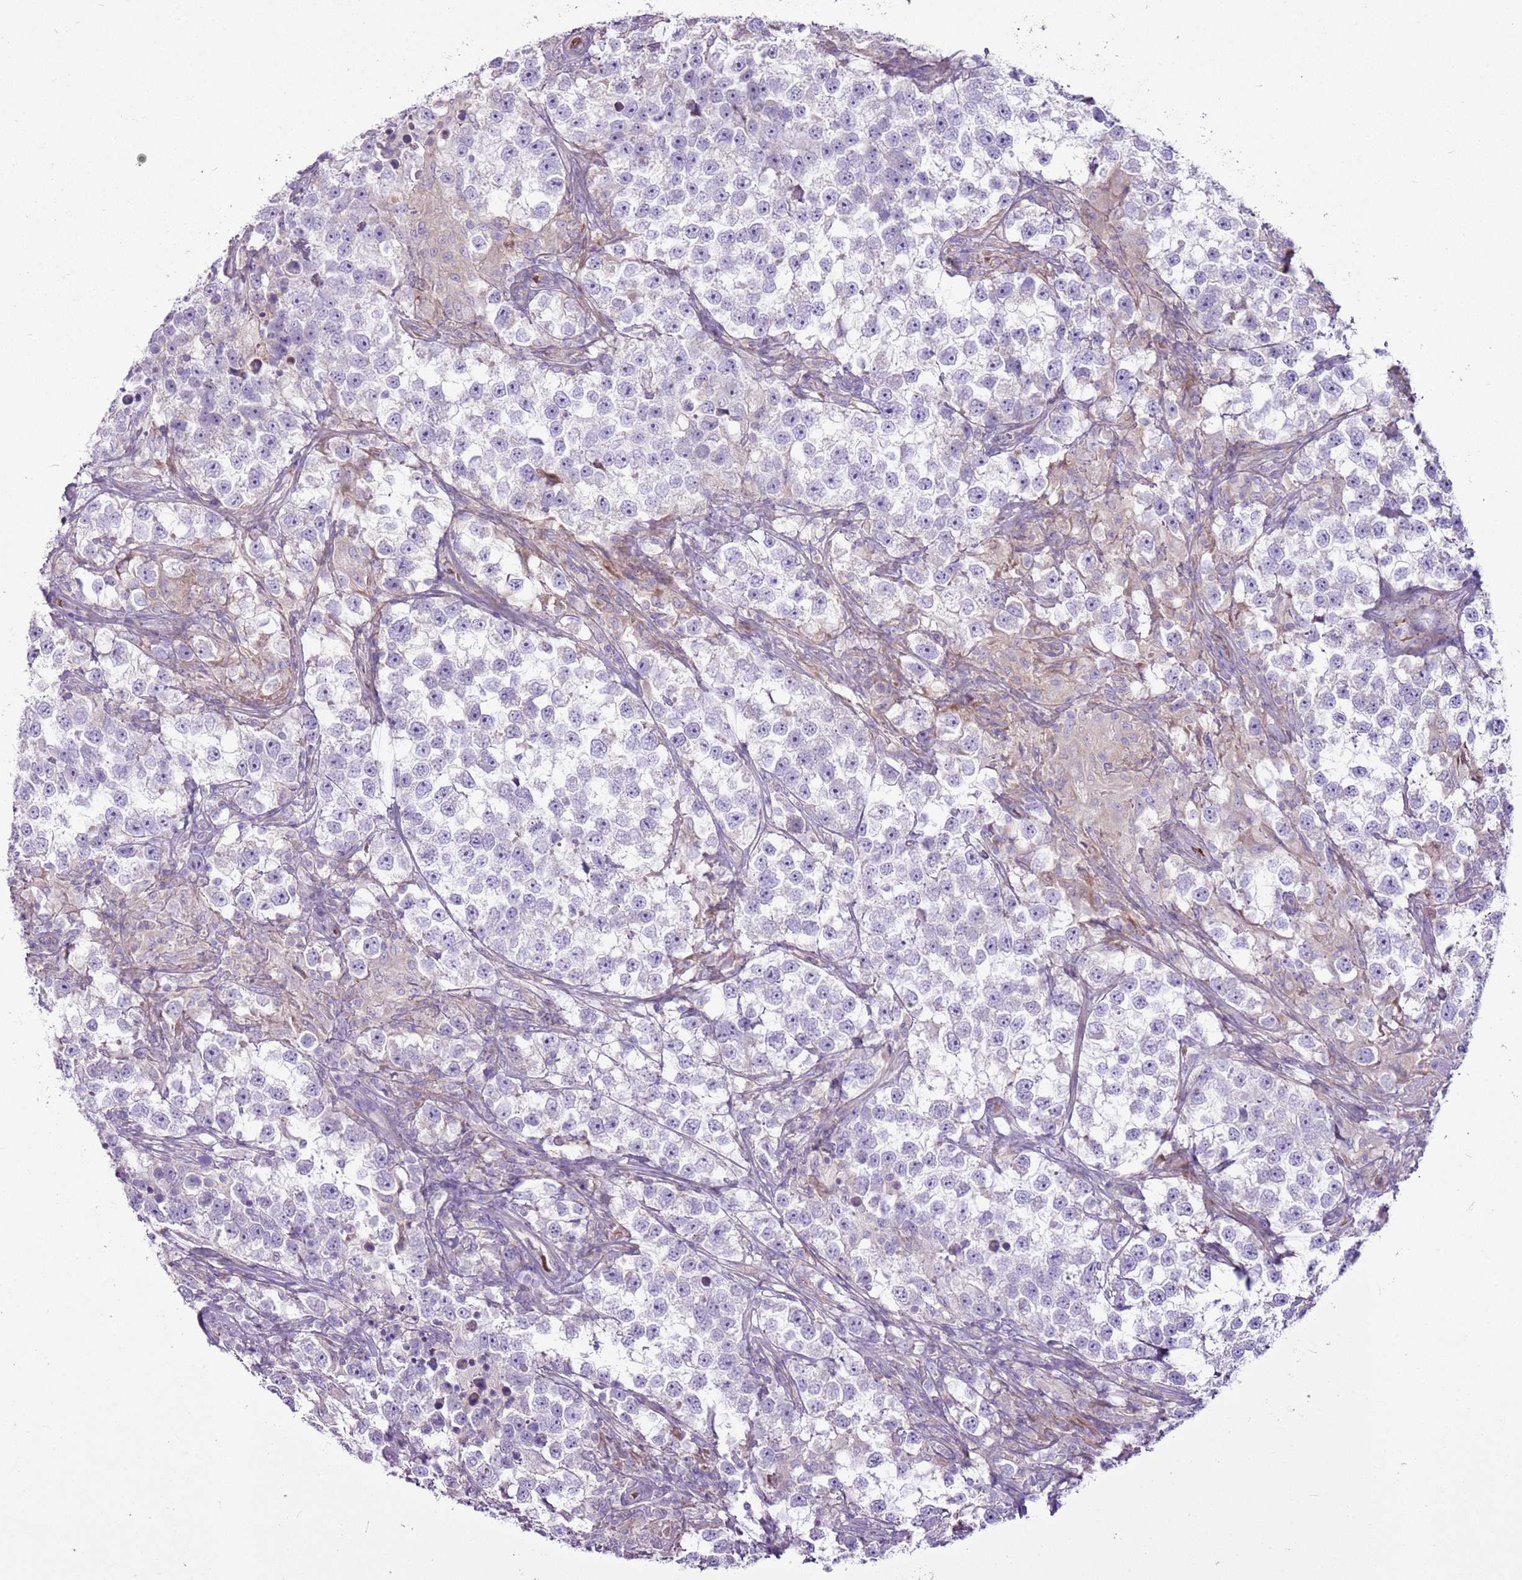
{"staining": {"intensity": "negative", "quantity": "none", "location": "none"}, "tissue": "testis cancer", "cell_type": "Tumor cells", "image_type": "cancer", "snomed": [{"axis": "morphology", "description": "Seminoma, NOS"}, {"axis": "topography", "description": "Testis"}], "caption": "Immunohistochemistry (IHC) photomicrograph of testis cancer stained for a protein (brown), which reveals no staining in tumor cells.", "gene": "CHAC2", "patient": {"sex": "male", "age": 46}}